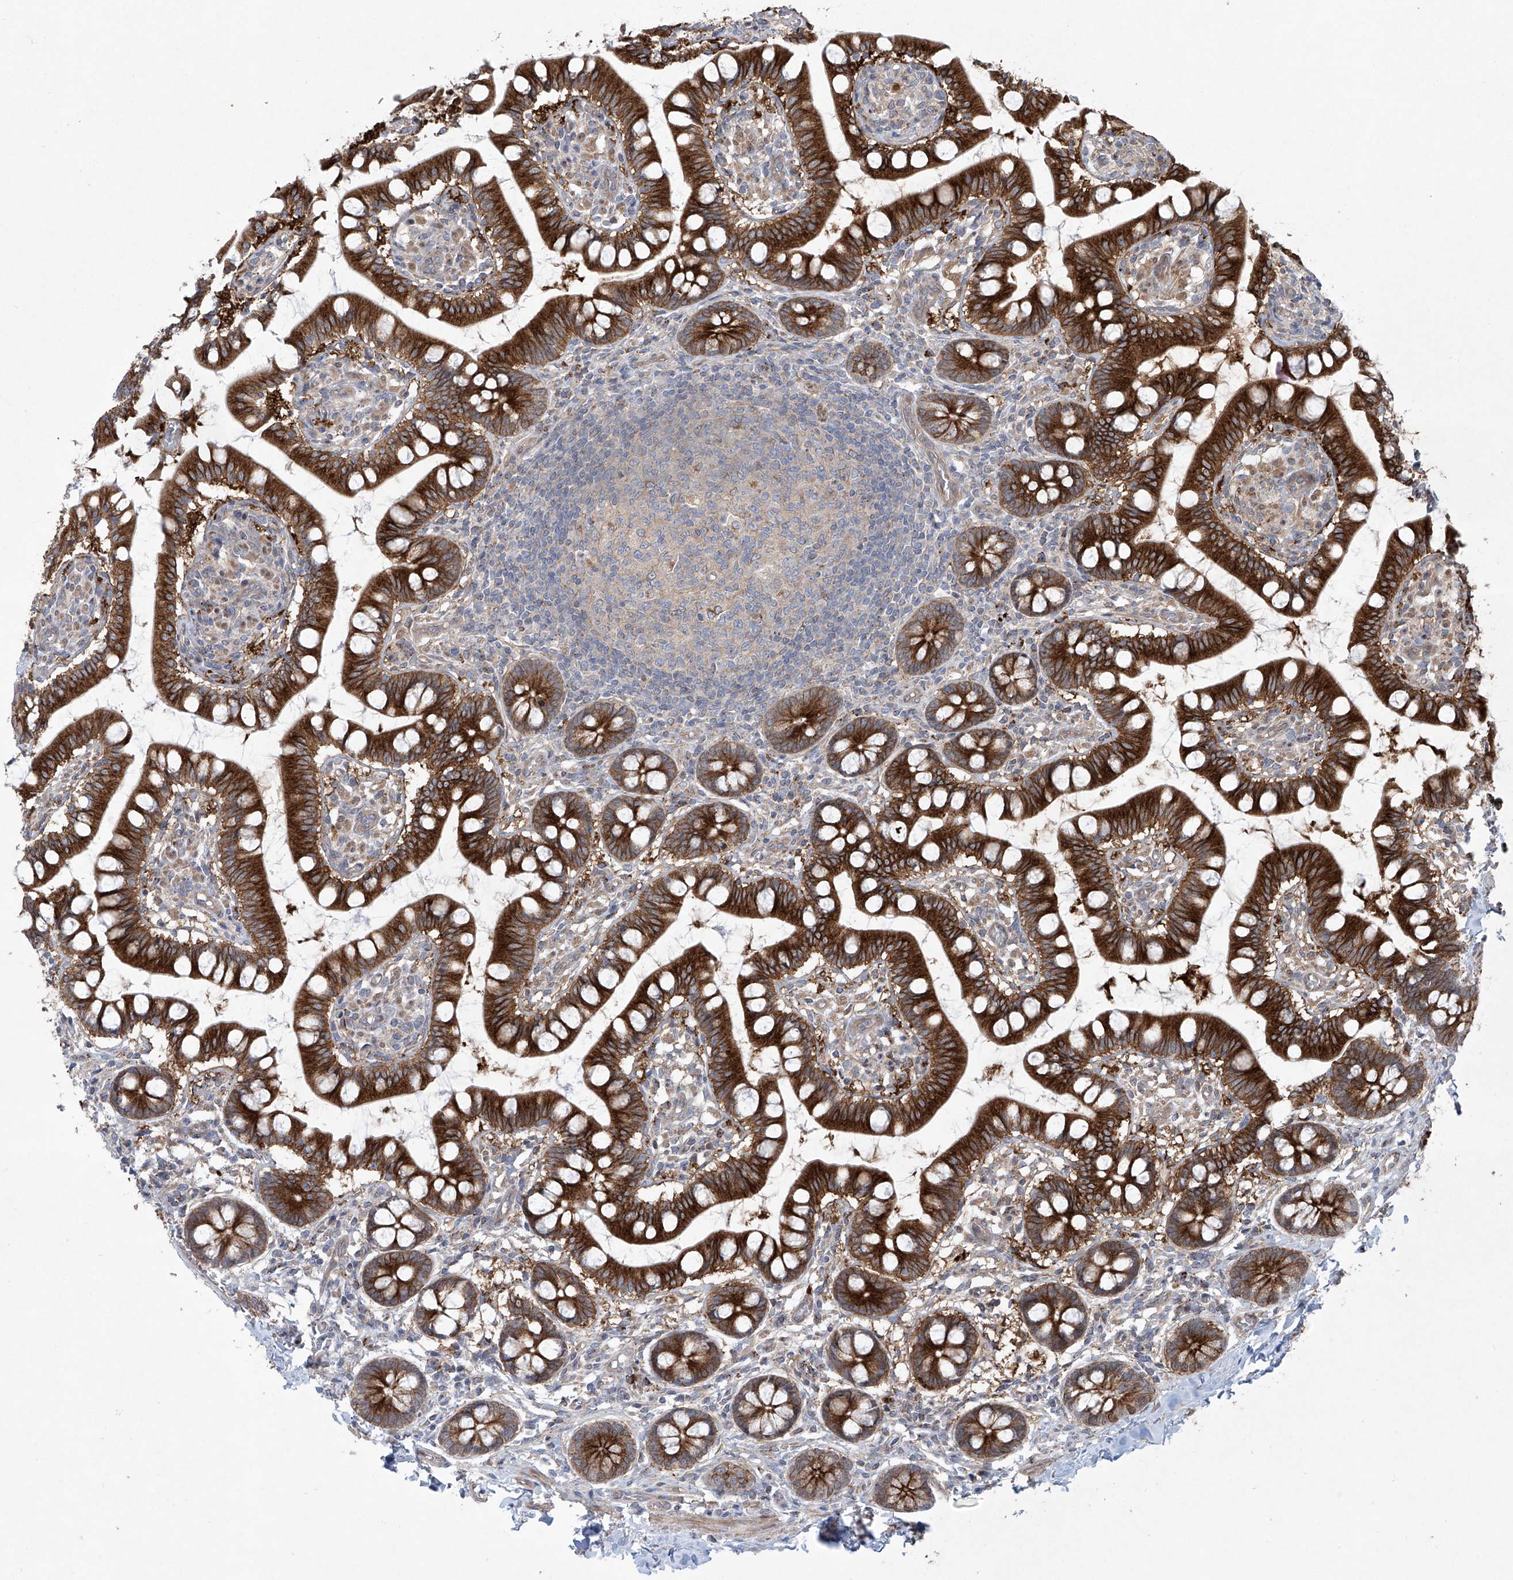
{"staining": {"intensity": "strong", "quantity": ">75%", "location": "cytoplasmic/membranous"}, "tissue": "small intestine", "cell_type": "Glandular cells", "image_type": "normal", "snomed": [{"axis": "morphology", "description": "Normal tissue, NOS"}, {"axis": "topography", "description": "Small intestine"}], "caption": "This photomicrograph displays immunohistochemistry staining of normal small intestine, with high strong cytoplasmic/membranous staining in approximately >75% of glandular cells.", "gene": "KLC4", "patient": {"sex": "male", "age": 52}}